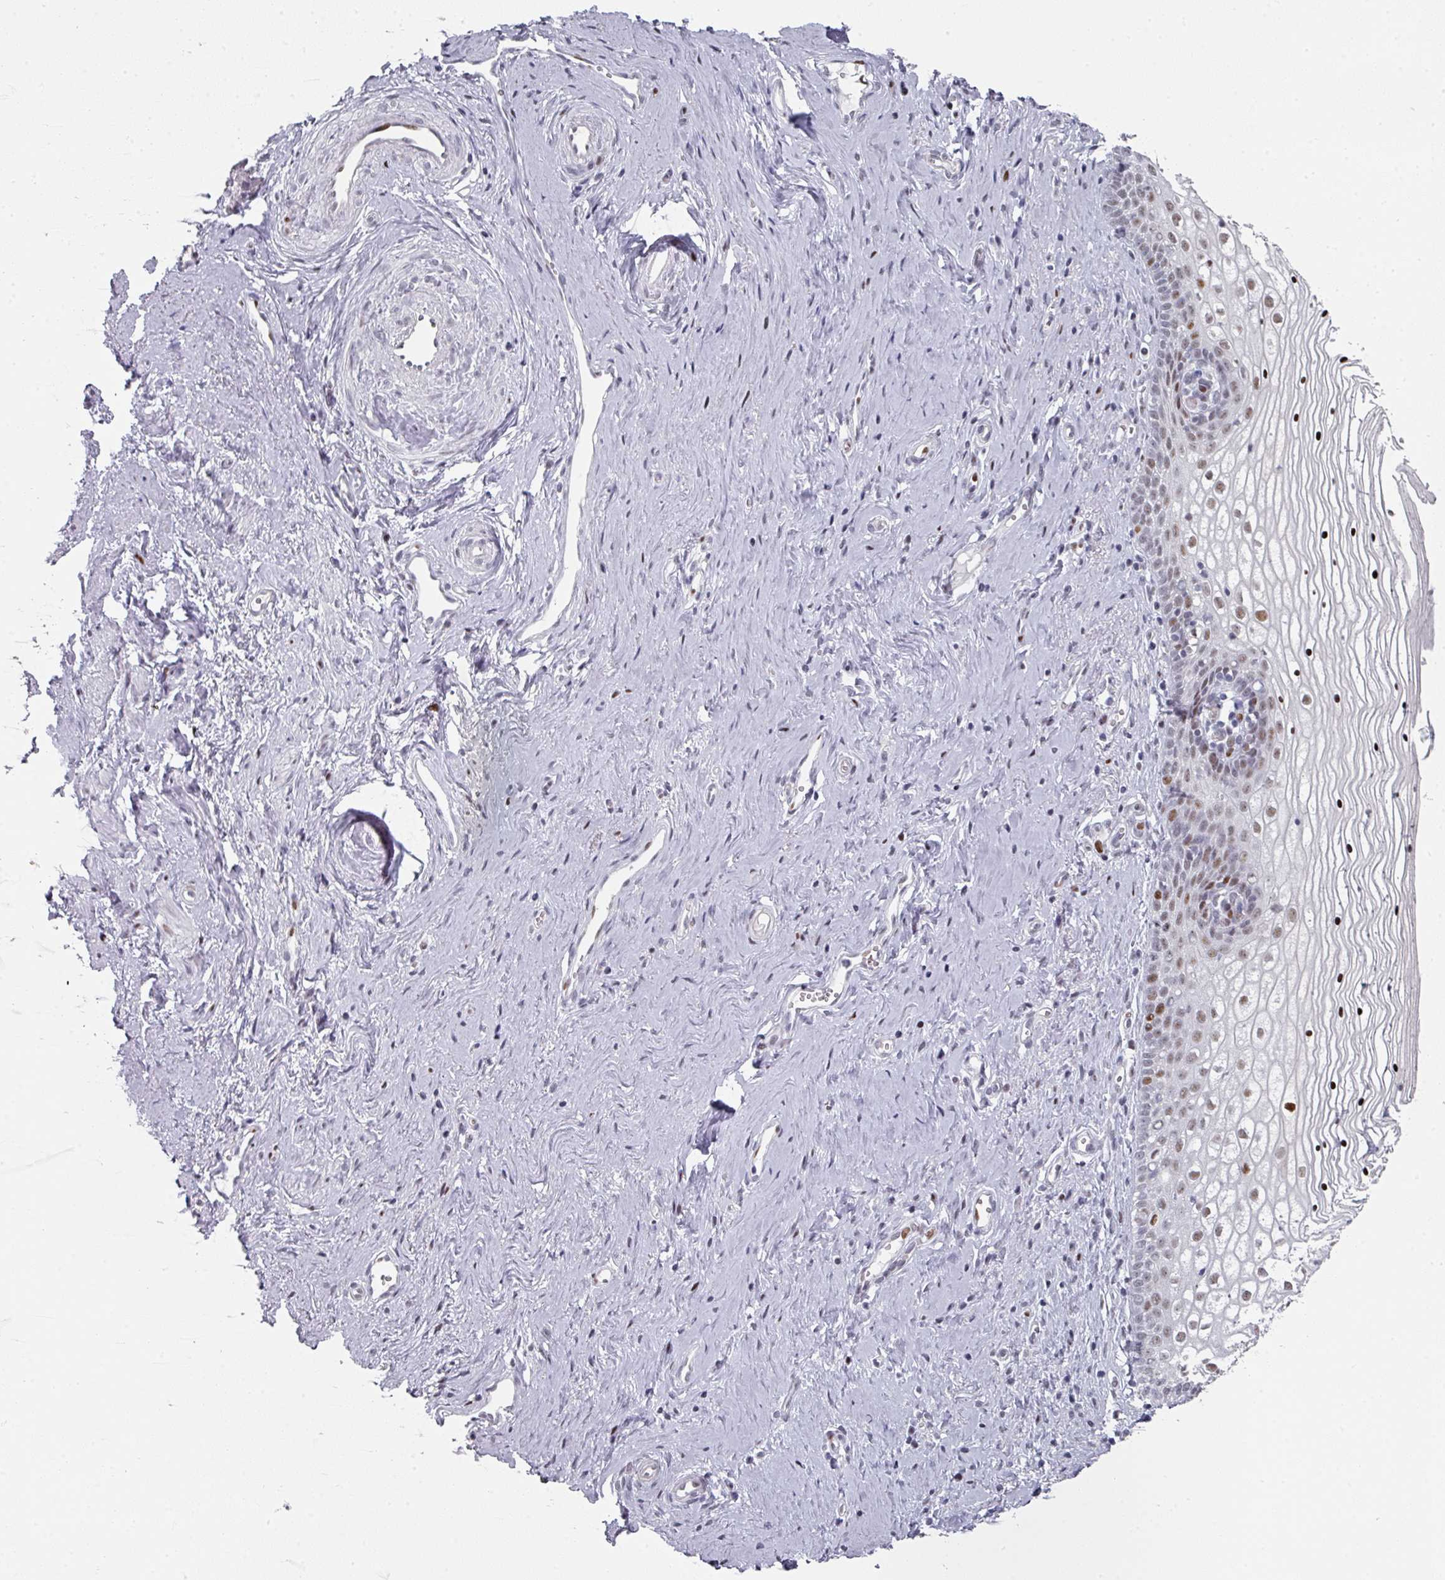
{"staining": {"intensity": "strong", "quantity": "<25%", "location": "nuclear"}, "tissue": "vagina", "cell_type": "Squamous epithelial cells", "image_type": "normal", "snomed": [{"axis": "morphology", "description": "Normal tissue, NOS"}, {"axis": "topography", "description": "Vagina"}], "caption": "A micrograph of human vagina stained for a protein exhibits strong nuclear brown staining in squamous epithelial cells.", "gene": "SF3B5", "patient": {"sex": "female", "age": 59}}